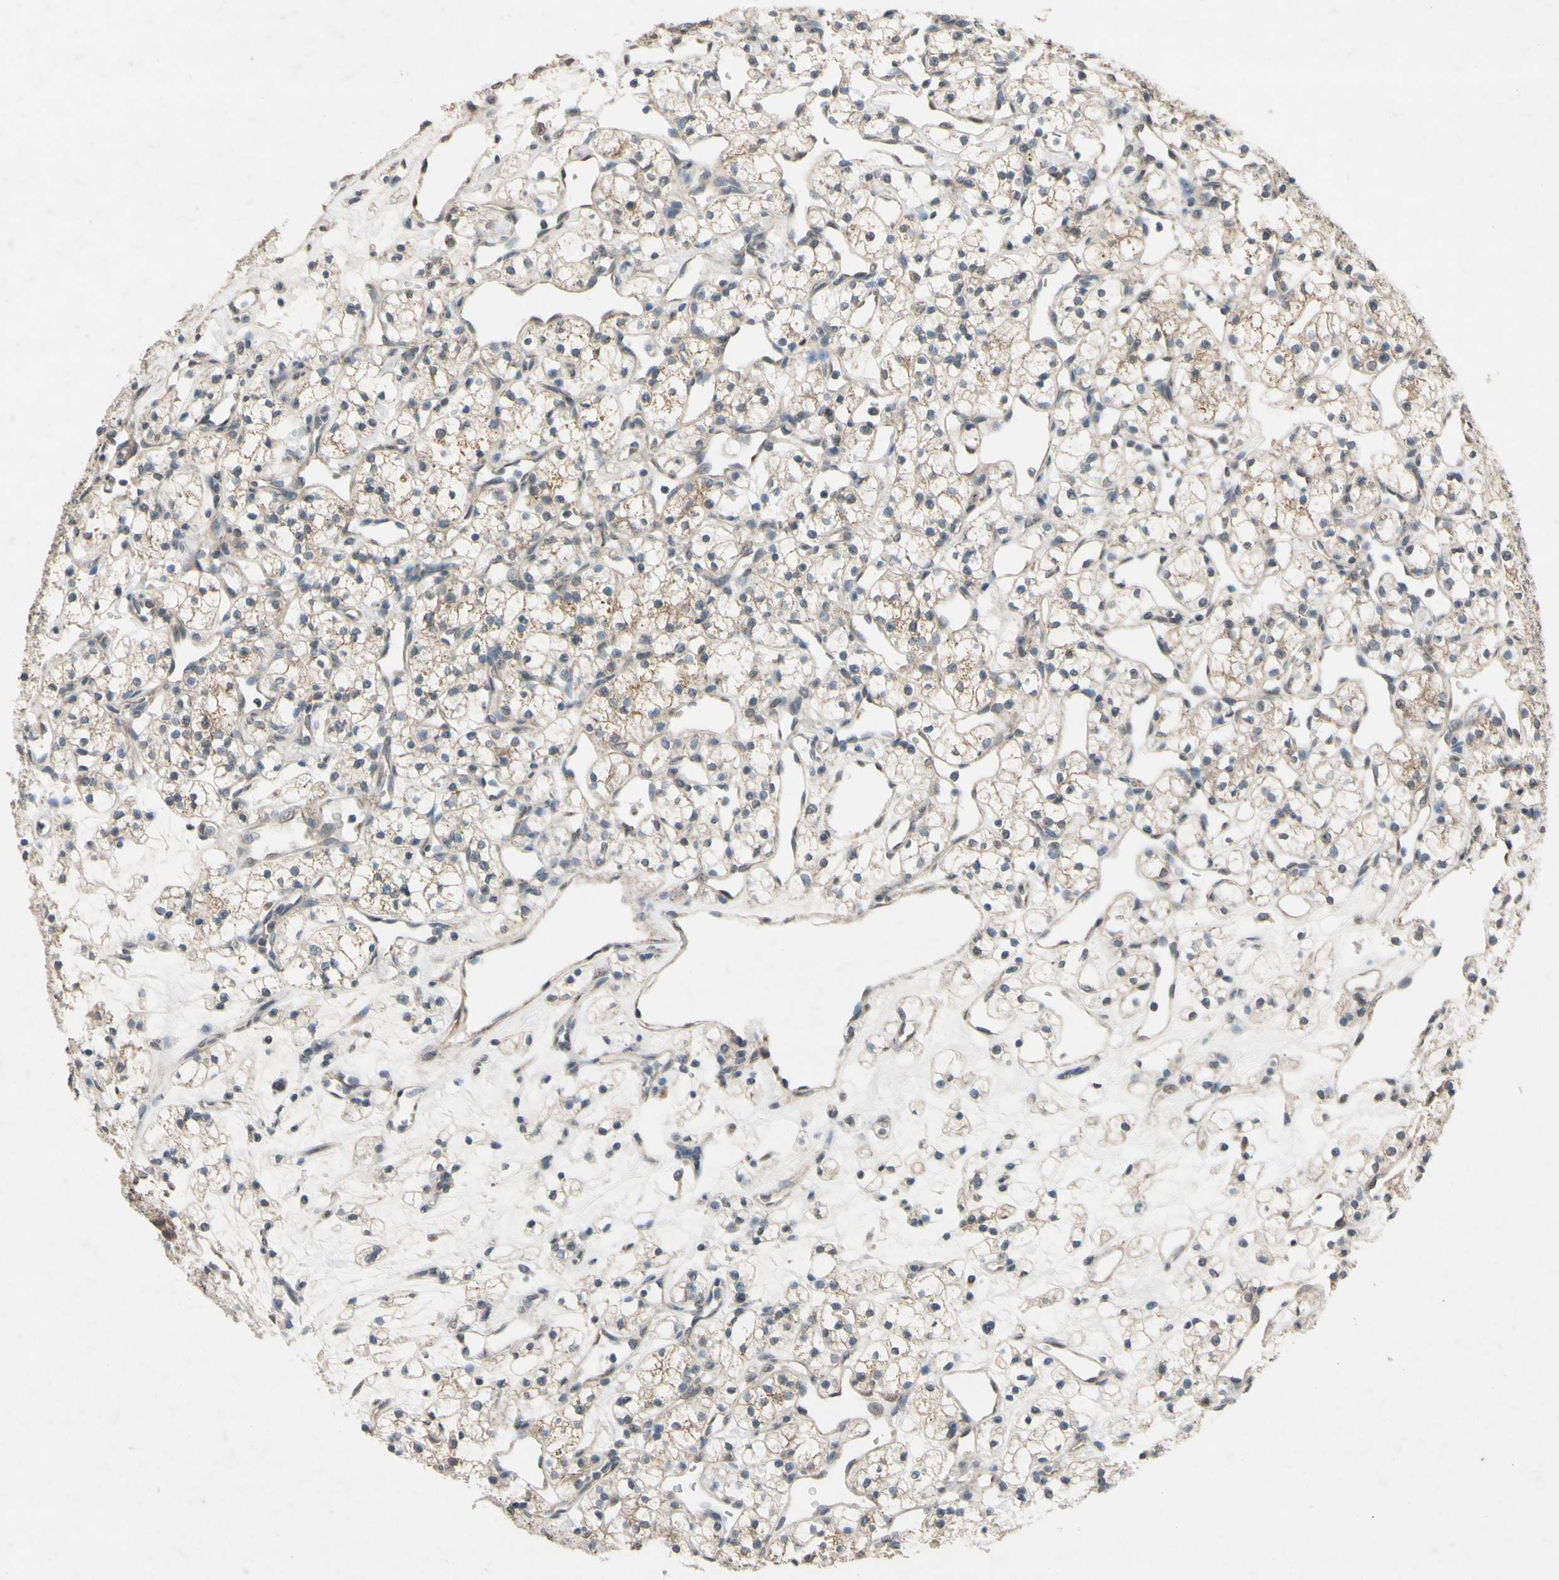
{"staining": {"intensity": "moderate", "quantity": "25%-75%", "location": "cytoplasmic/membranous"}, "tissue": "renal cancer", "cell_type": "Tumor cells", "image_type": "cancer", "snomed": [{"axis": "morphology", "description": "Adenocarcinoma, NOS"}, {"axis": "topography", "description": "Kidney"}], "caption": "Immunohistochemical staining of adenocarcinoma (renal) demonstrates moderate cytoplasmic/membranous protein staining in about 25%-75% of tumor cells. The staining was performed using DAB (3,3'-diaminobenzidine), with brown indicating positive protein expression. Nuclei are stained blue with hematoxylin.", "gene": "CDCP1", "patient": {"sex": "female", "age": 60}}